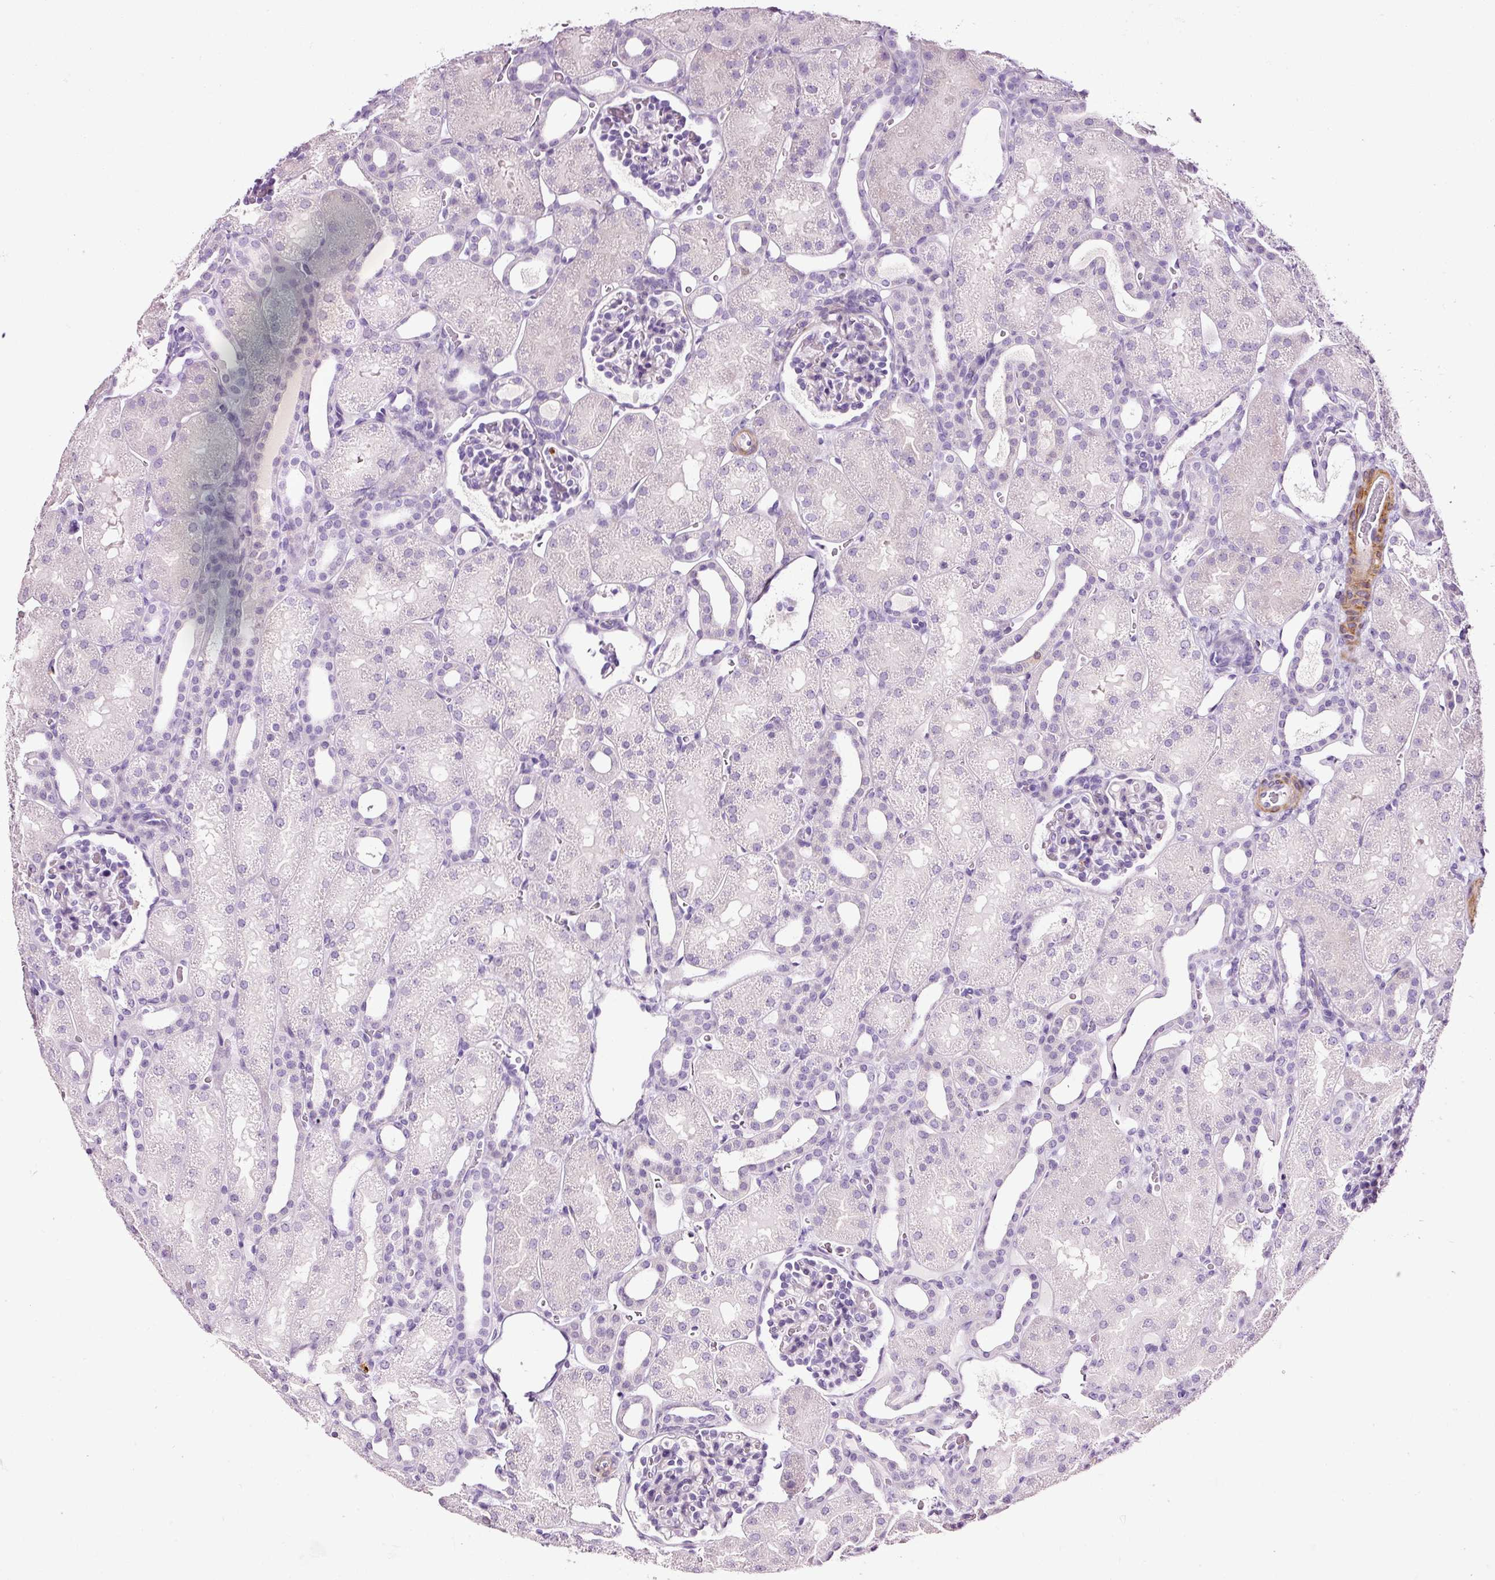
{"staining": {"intensity": "negative", "quantity": "none", "location": "none"}, "tissue": "kidney", "cell_type": "Cells in glomeruli", "image_type": "normal", "snomed": [{"axis": "morphology", "description": "Normal tissue, NOS"}, {"axis": "topography", "description": "Kidney"}], "caption": "DAB immunohistochemical staining of benign kidney shows no significant positivity in cells in glomeruli. Brightfield microscopy of immunohistochemistry (IHC) stained with DAB (brown) and hematoxylin (blue), captured at high magnification.", "gene": "CYB561A3", "patient": {"sex": "male", "age": 2}}